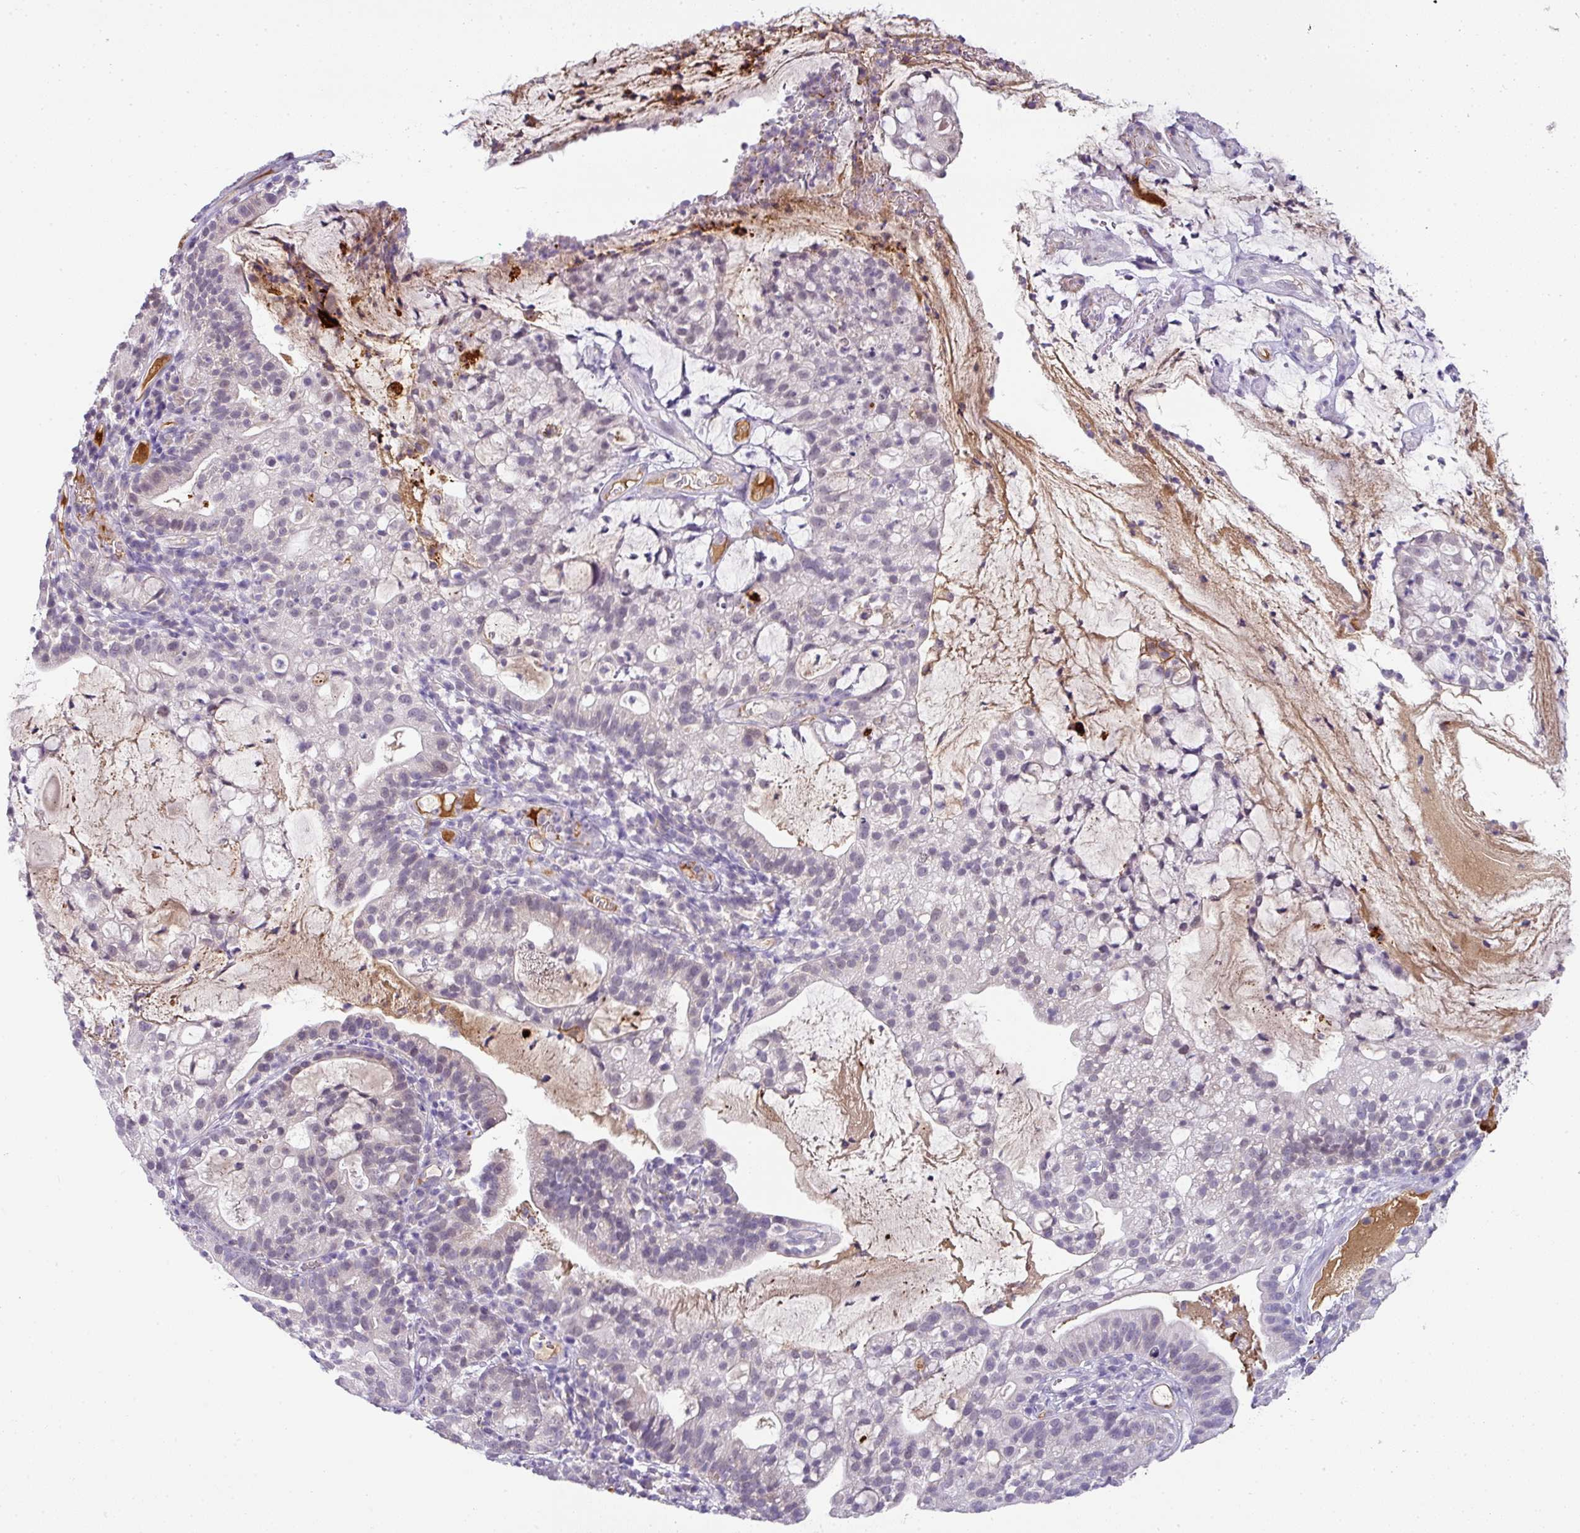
{"staining": {"intensity": "weak", "quantity": "<25%", "location": "nuclear"}, "tissue": "cervical cancer", "cell_type": "Tumor cells", "image_type": "cancer", "snomed": [{"axis": "morphology", "description": "Adenocarcinoma, NOS"}, {"axis": "topography", "description": "Cervix"}], "caption": "High power microscopy histopathology image of an immunohistochemistry (IHC) photomicrograph of adenocarcinoma (cervical), revealing no significant expression in tumor cells.", "gene": "FGF17", "patient": {"sex": "female", "age": 41}}